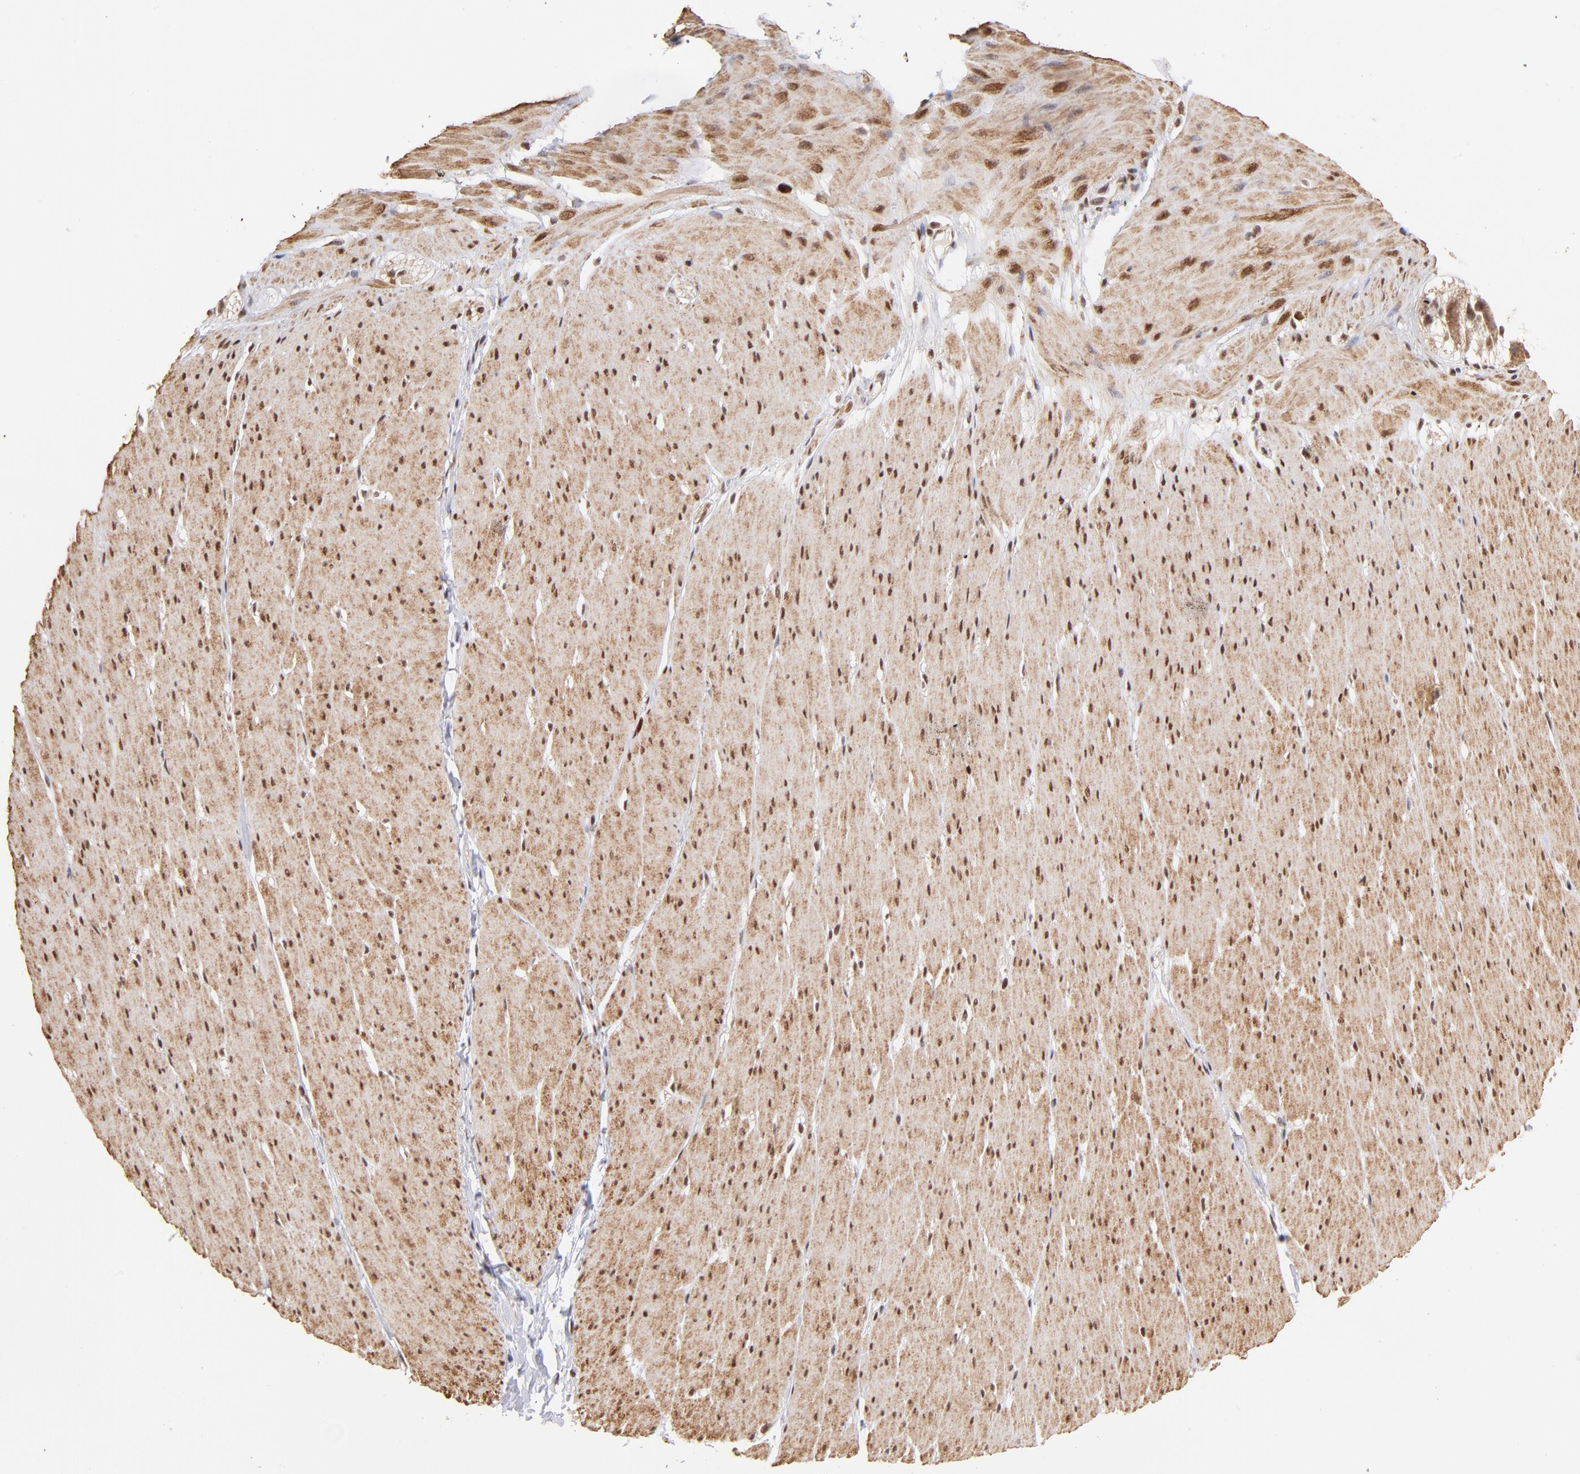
{"staining": {"intensity": "moderate", "quantity": ">75%", "location": "cytoplasmic/membranous,nuclear"}, "tissue": "smooth muscle", "cell_type": "Smooth muscle cells", "image_type": "normal", "snomed": [{"axis": "morphology", "description": "Normal tissue, NOS"}, {"axis": "topography", "description": "Smooth muscle"}, {"axis": "topography", "description": "Colon"}], "caption": "The histopathology image demonstrates immunohistochemical staining of unremarkable smooth muscle. There is moderate cytoplasmic/membranous,nuclear staining is appreciated in approximately >75% of smooth muscle cells.", "gene": "ZFX", "patient": {"sex": "male", "age": 67}}